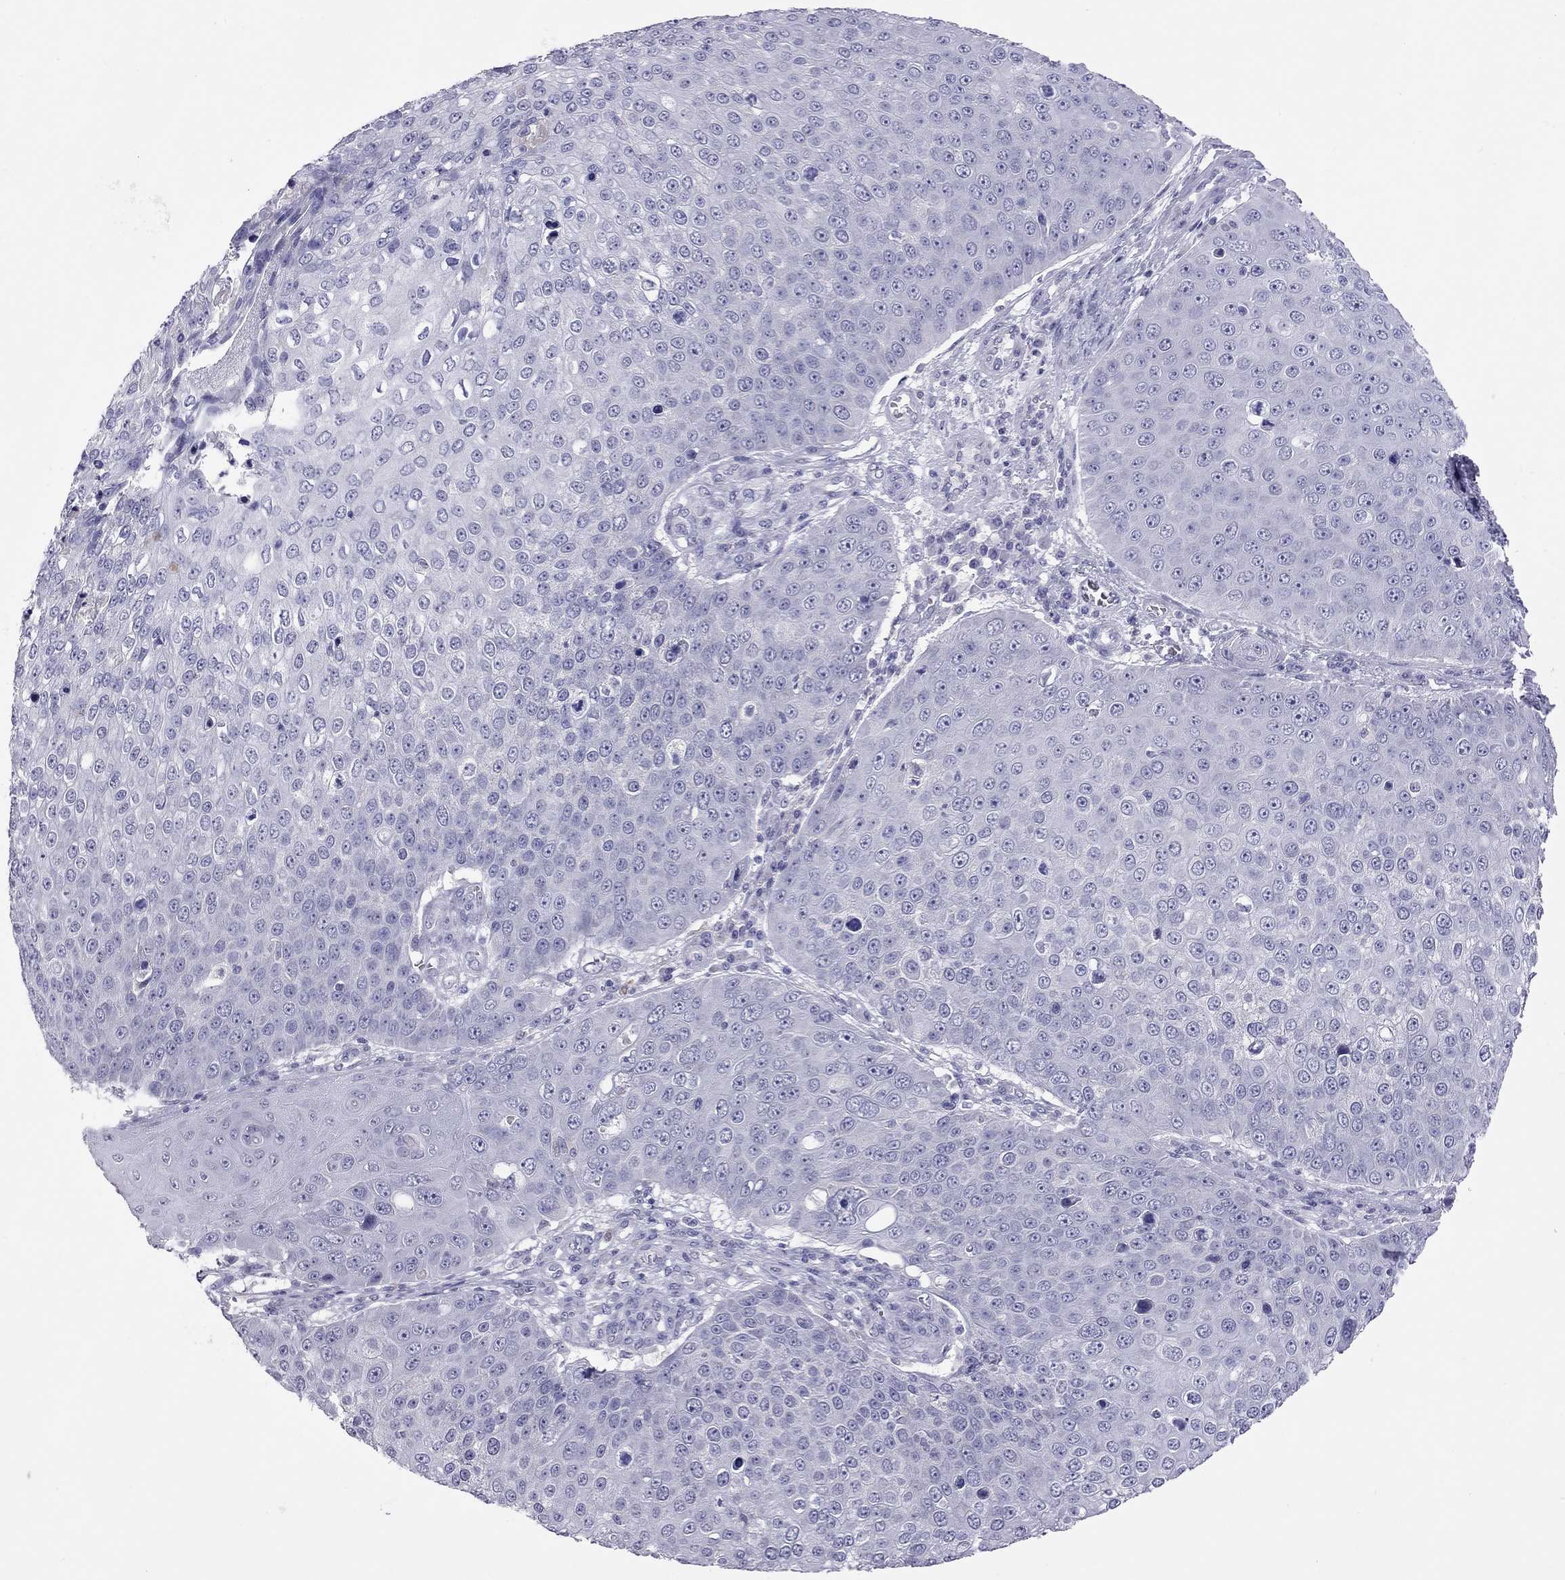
{"staining": {"intensity": "negative", "quantity": "none", "location": "none"}, "tissue": "skin cancer", "cell_type": "Tumor cells", "image_type": "cancer", "snomed": [{"axis": "morphology", "description": "Squamous cell carcinoma, NOS"}, {"axis": "topography", "description": "Skin"}], "caption": "Immunohistochemical staining of skin squamous cell carcinoma demonstrates no significant positivity in tumor cells.", "gene": "PPP1R3A", "patient": {"sex": "male", "age": 71}}